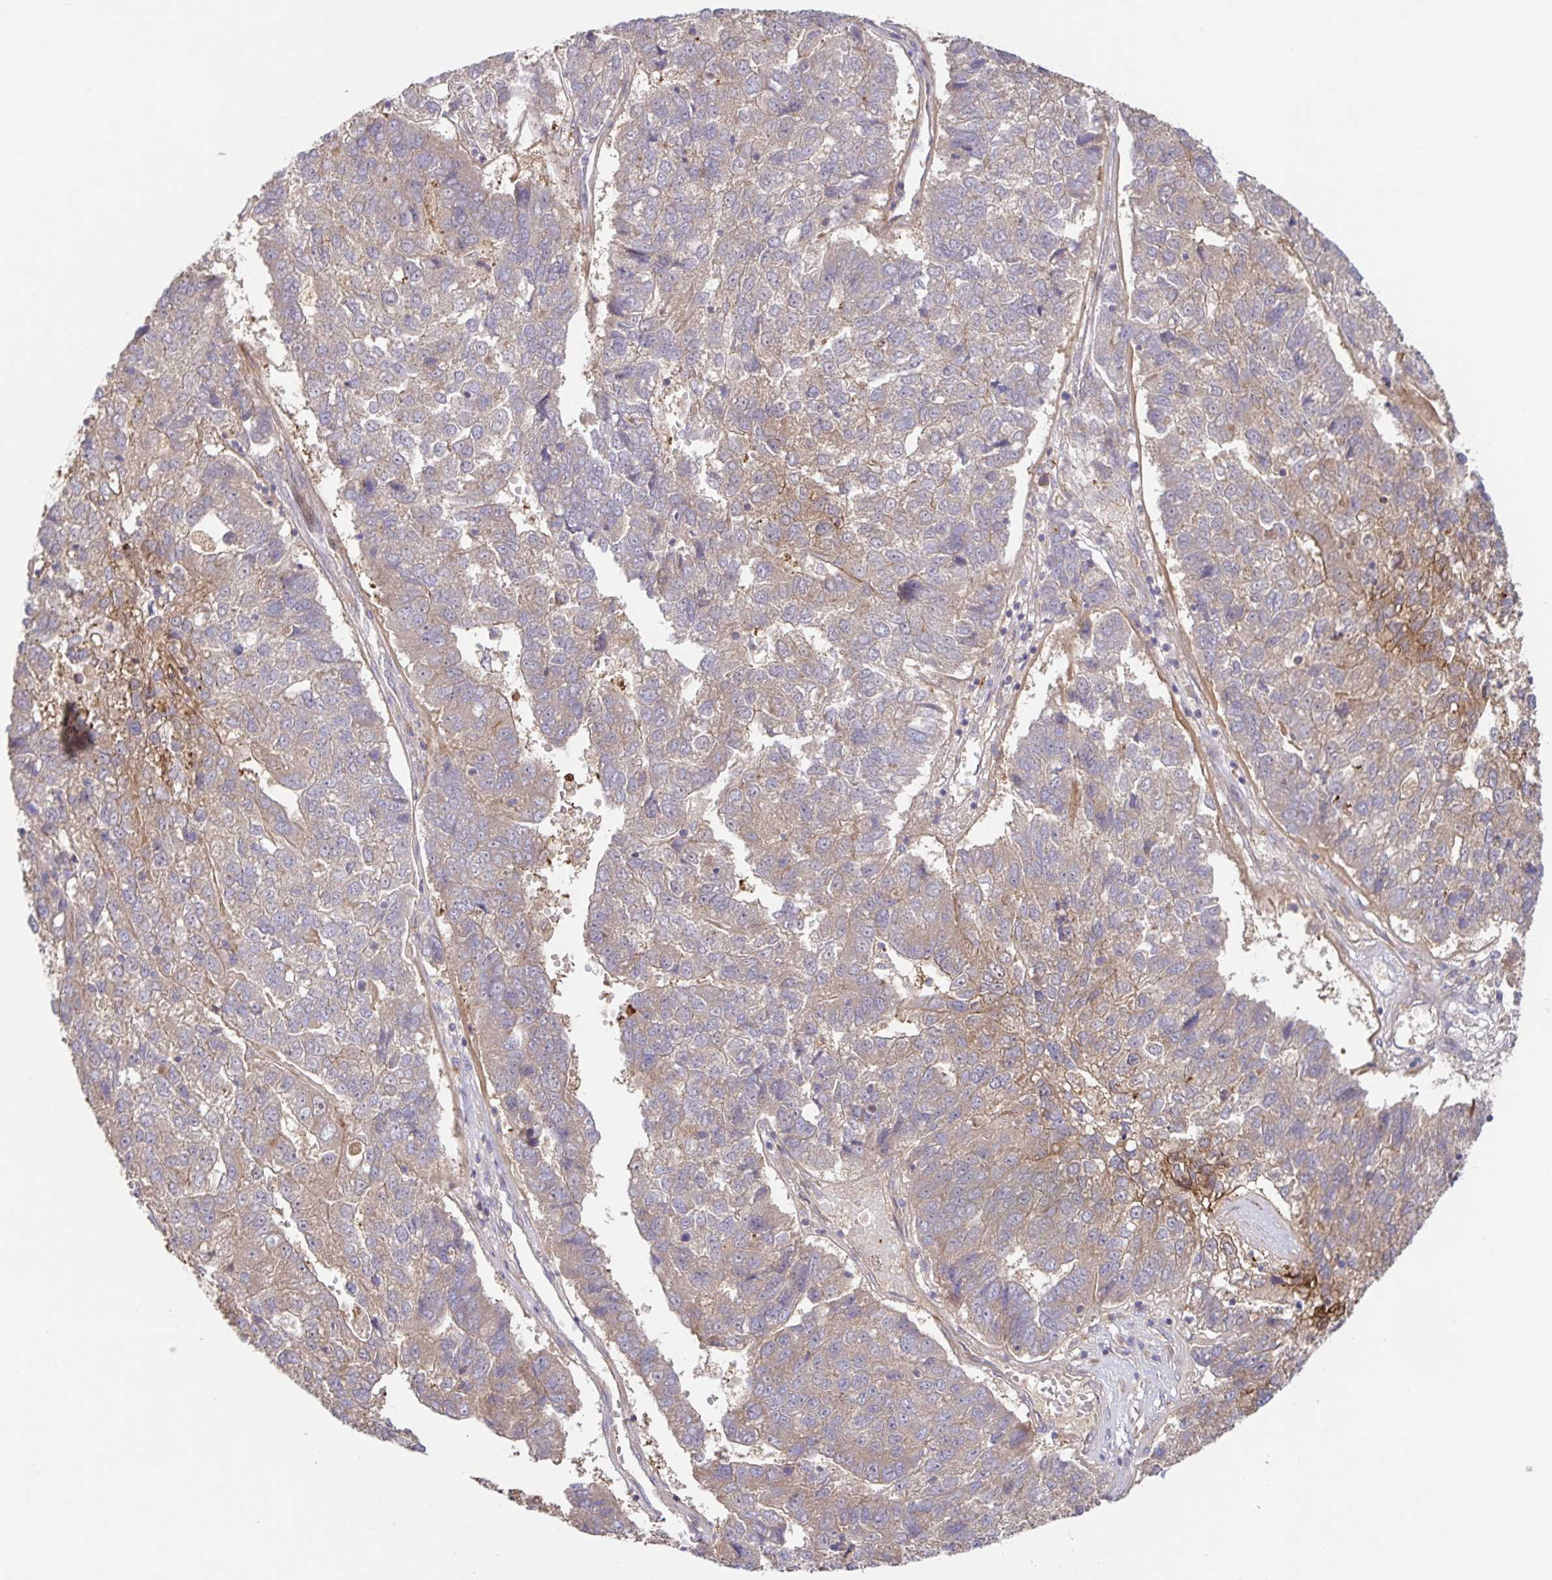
{"staining": {"intensity": "weak", "quantity": "25%-75%", "location": "cytoplasmic/membranous"}, "tissue": "pancreatic cancer", "cell_type": "Tumor cells", "image_type": "cancer", "snomed": [{"axis": "morphology", "description": "Adenocarcinoma, NOS"}, {"axis": "topography", "description": "Pancreas"}], "caption": "Pancreatic cancer (adenocarcinoma) stained for a protein (brown) shows weak cytoplasmic/membranous positive staining in about 25%-75% of tumor cells.", "gene": "AACS", "patient": {"sex": "female", "age": 61}}